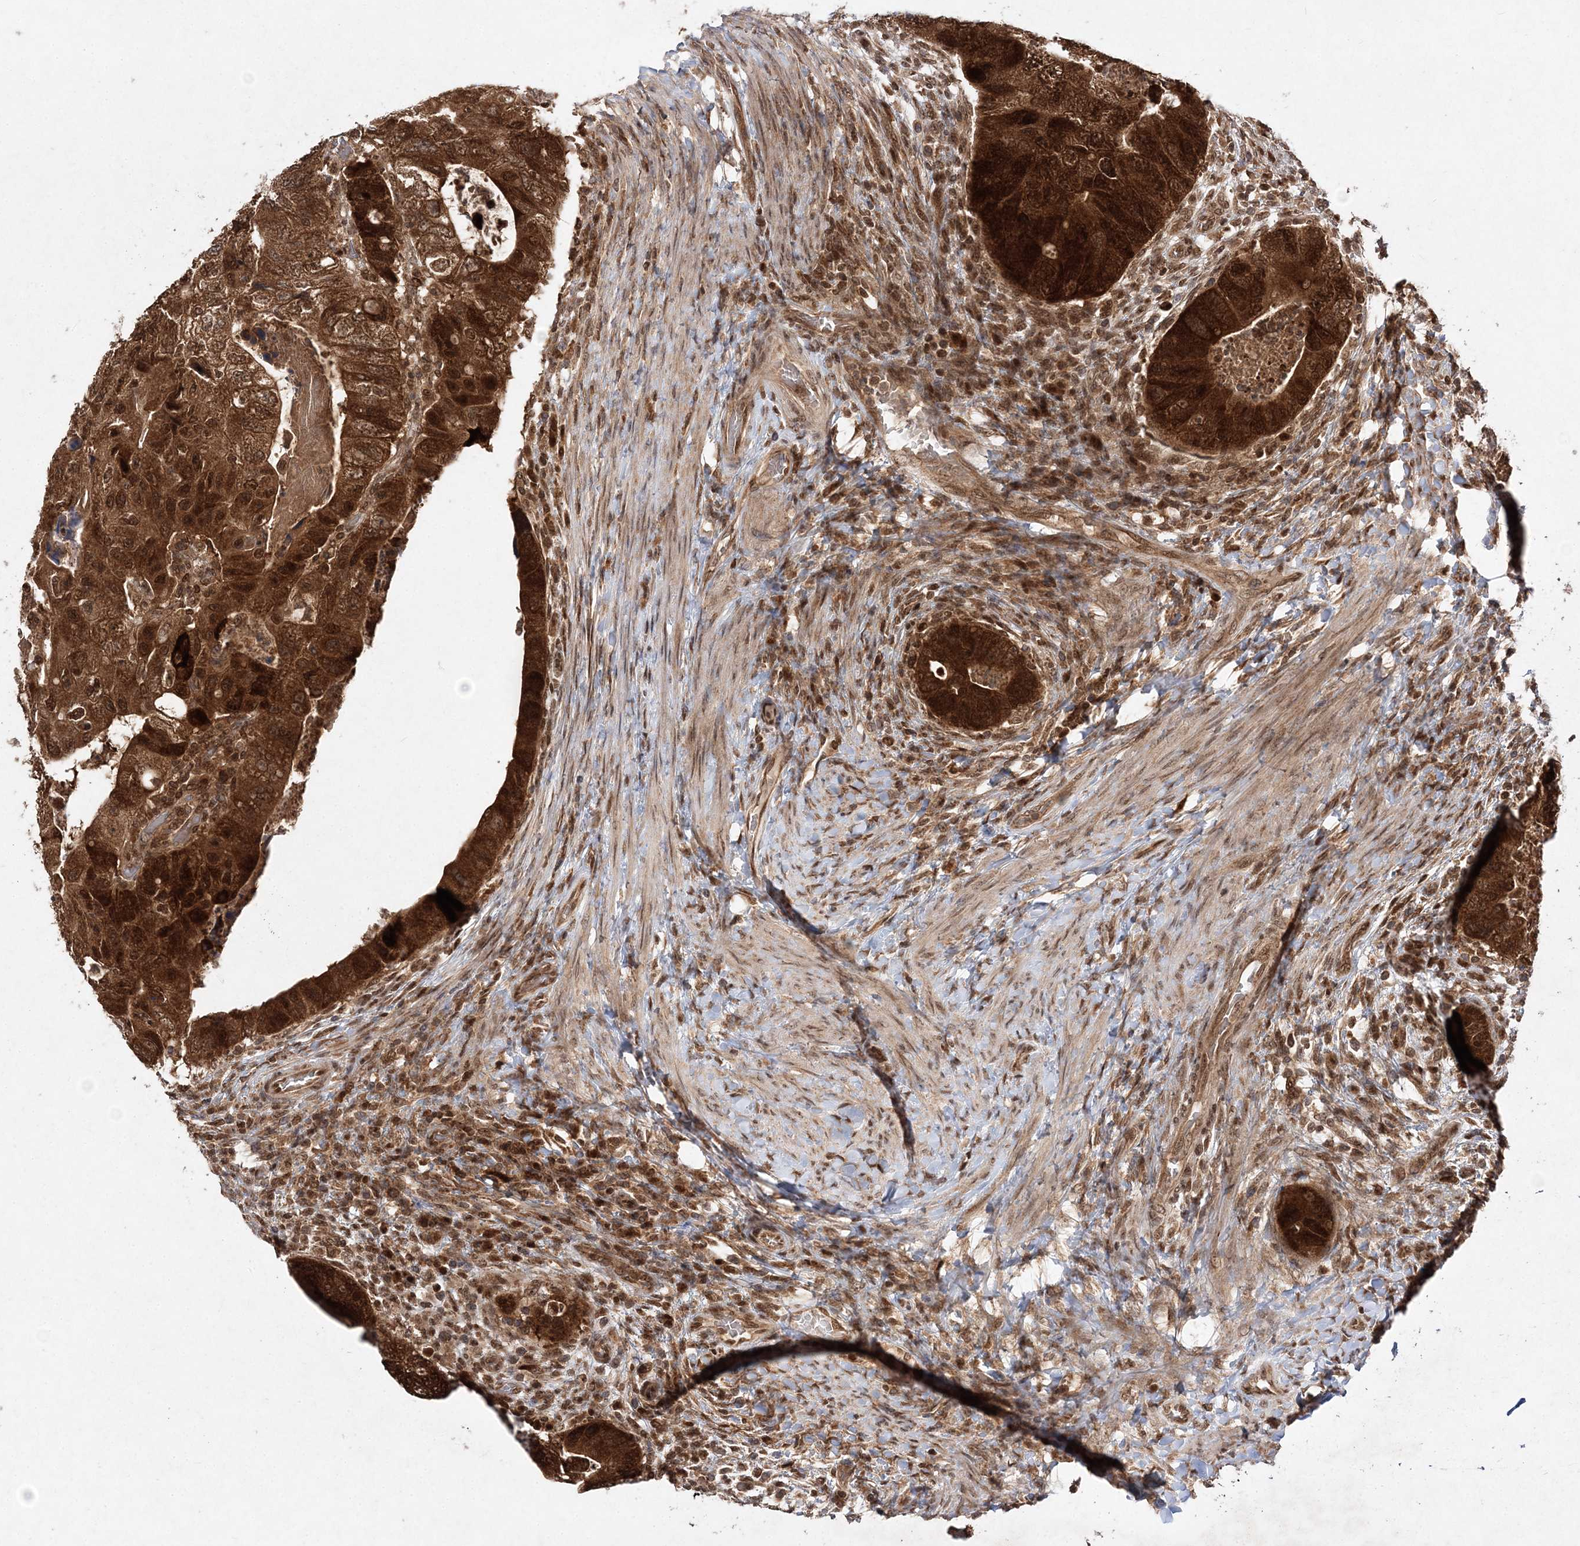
{"staining": {"intensity": "strong", "quantity": ">75%", "location": "cytoplasmic/membranous,nuclear"}, "tissue": "colorectal cancer", "cell_type": "Tumor cells", "image_type": "cancer", "snomed": [{"axis": "morphology", "description": "Adenocarcinoma, NOS"}, {"axis": "topography", "description": "Rectum"}], "caption": "This photomicrograph shows immunohistochemistry staining of human colorectal cancer (adenocarcinoma), with high strong cytoplasmic/membranous and nuclear positivity in approximately >75% of tumor cells.", "gene": "NIF3L1", "patient": {"sex": "male", "age": 59}}